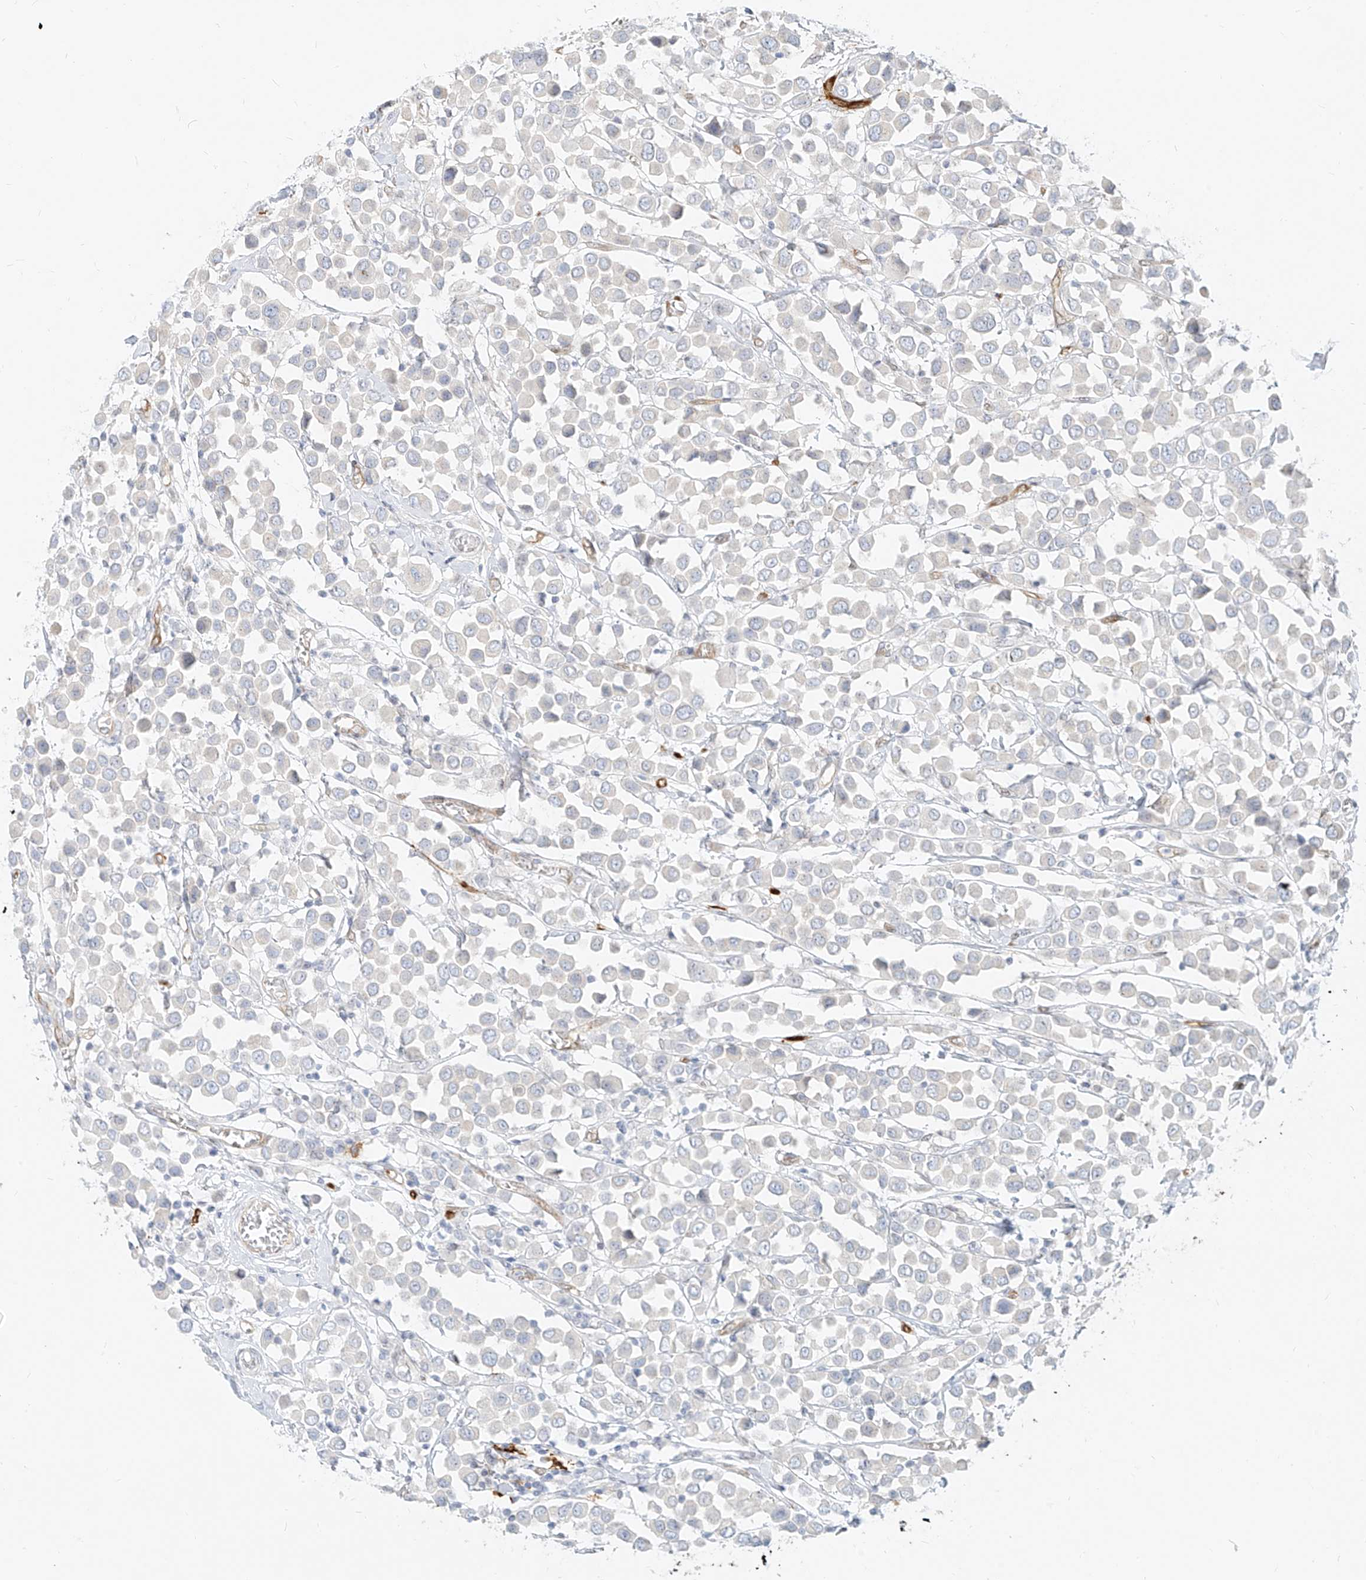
{"staining": {"intensity": "negative", "quantity": "none", "location": "none"}, "tissue": "breast cancer", "cell_type": "Tumor cells", "image_type": "cancer", "snomed": [{"axis": "morphology", "description": "Duct carcinoma"}, {"axis": "topography", "description": "Breast"}], "caption": "There is no significant staining in tumor cells of breast cancer (invasive ductal carcinoma).", "gene": "NHSL1", "patient": {"sex": "female", "age": 61}}